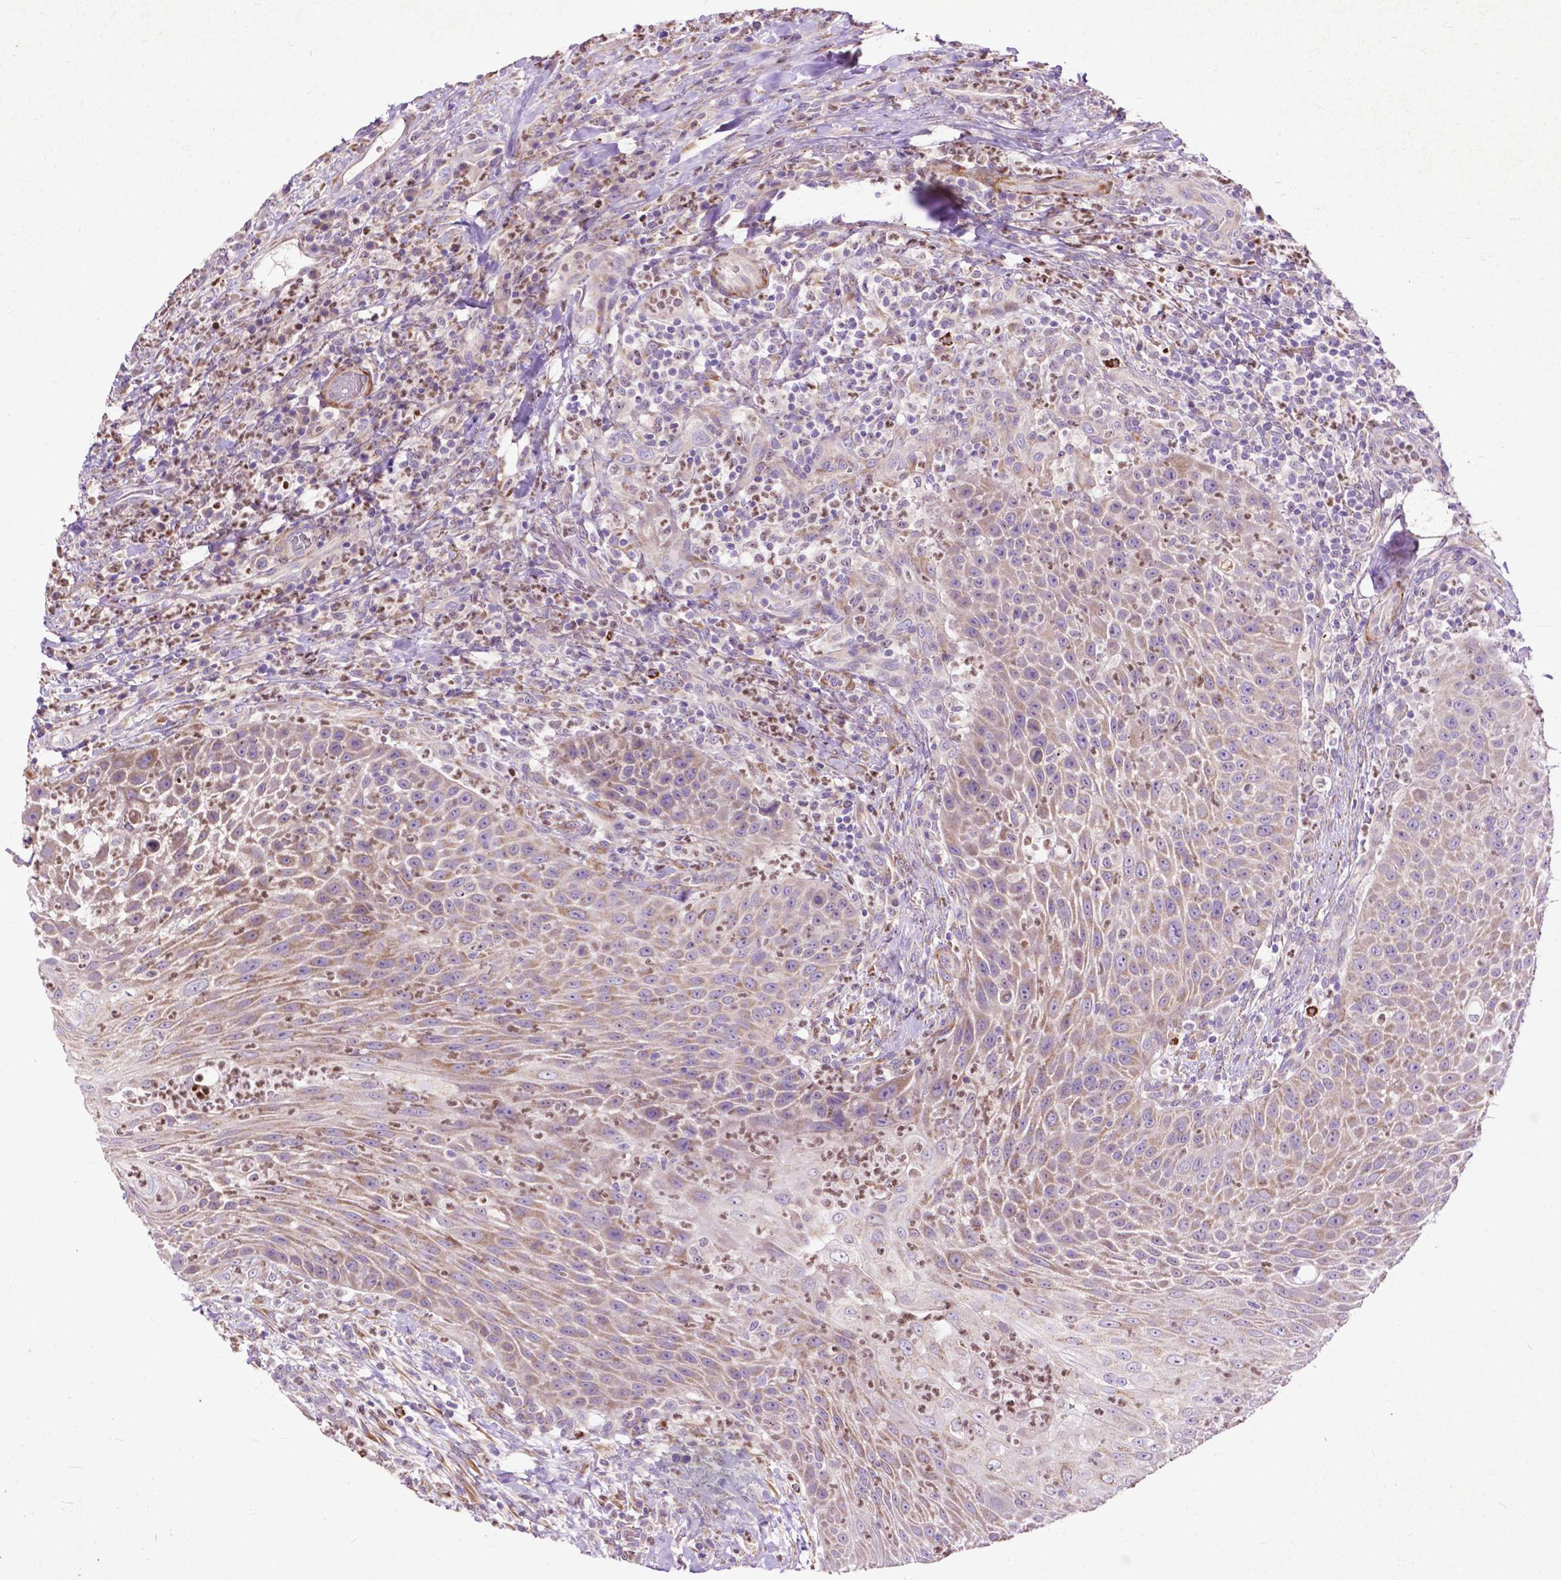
{"staining": {"intensity": "weak", "quantity": "25%-75%", "location": "cytoplasmic/membranous"}, "tissue": "head and neck cancer", "cell_type": "Tumor cells", "image_type": "cancer", "snomed": [{"axis": "morphology", "description": "Squamous cell carcinoma, NOS"}, {"axis": "topography", "description": "Head-Neck"}], "caption": "A histopathology image of head and neck cancer (squamous cell carcinoma) stained for a protein displays weak cytoplasmic/membranous brown staining in tumor cells.", "gene": "THEGL", "patient": {"sex": "male", "age": 69}}